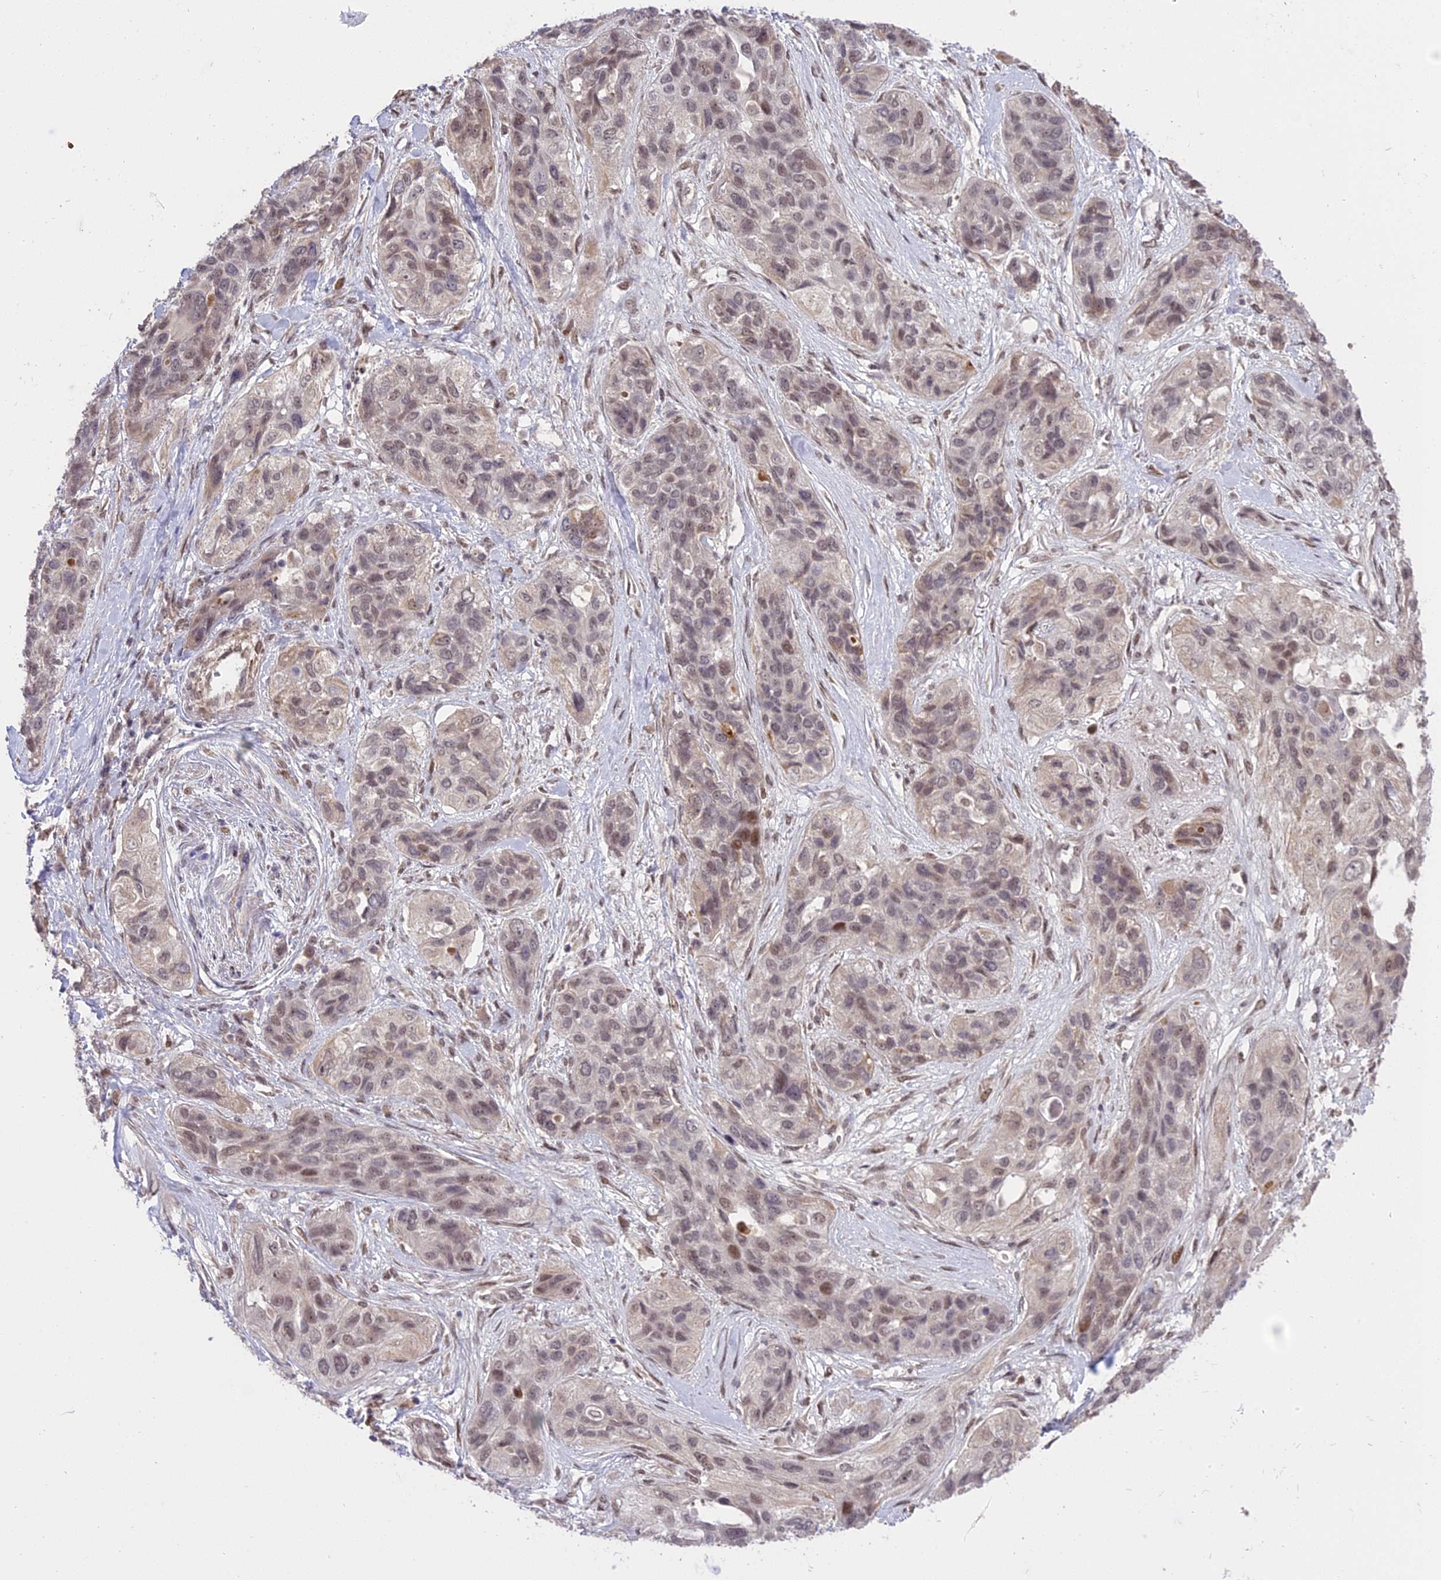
{"staining": {"intensity": "weak", "quantity": "<25%", "location": "nuclear"}, "tissue": "lung cancer", "cell_type": "Tumor cells", "image_type": "cancer", "snomed": [{"axis": "morphology", "description": "Squamous cell carcinoma, NOS"}, {"axis": "topography", "description": "Lung"}], "caption": "A micrograph of human lung cancer (squamous cell carcinoma) is negative for staining in tumor cells.", "gene": "PRELID2", "patient": {"sex": "female", "age": 70}}